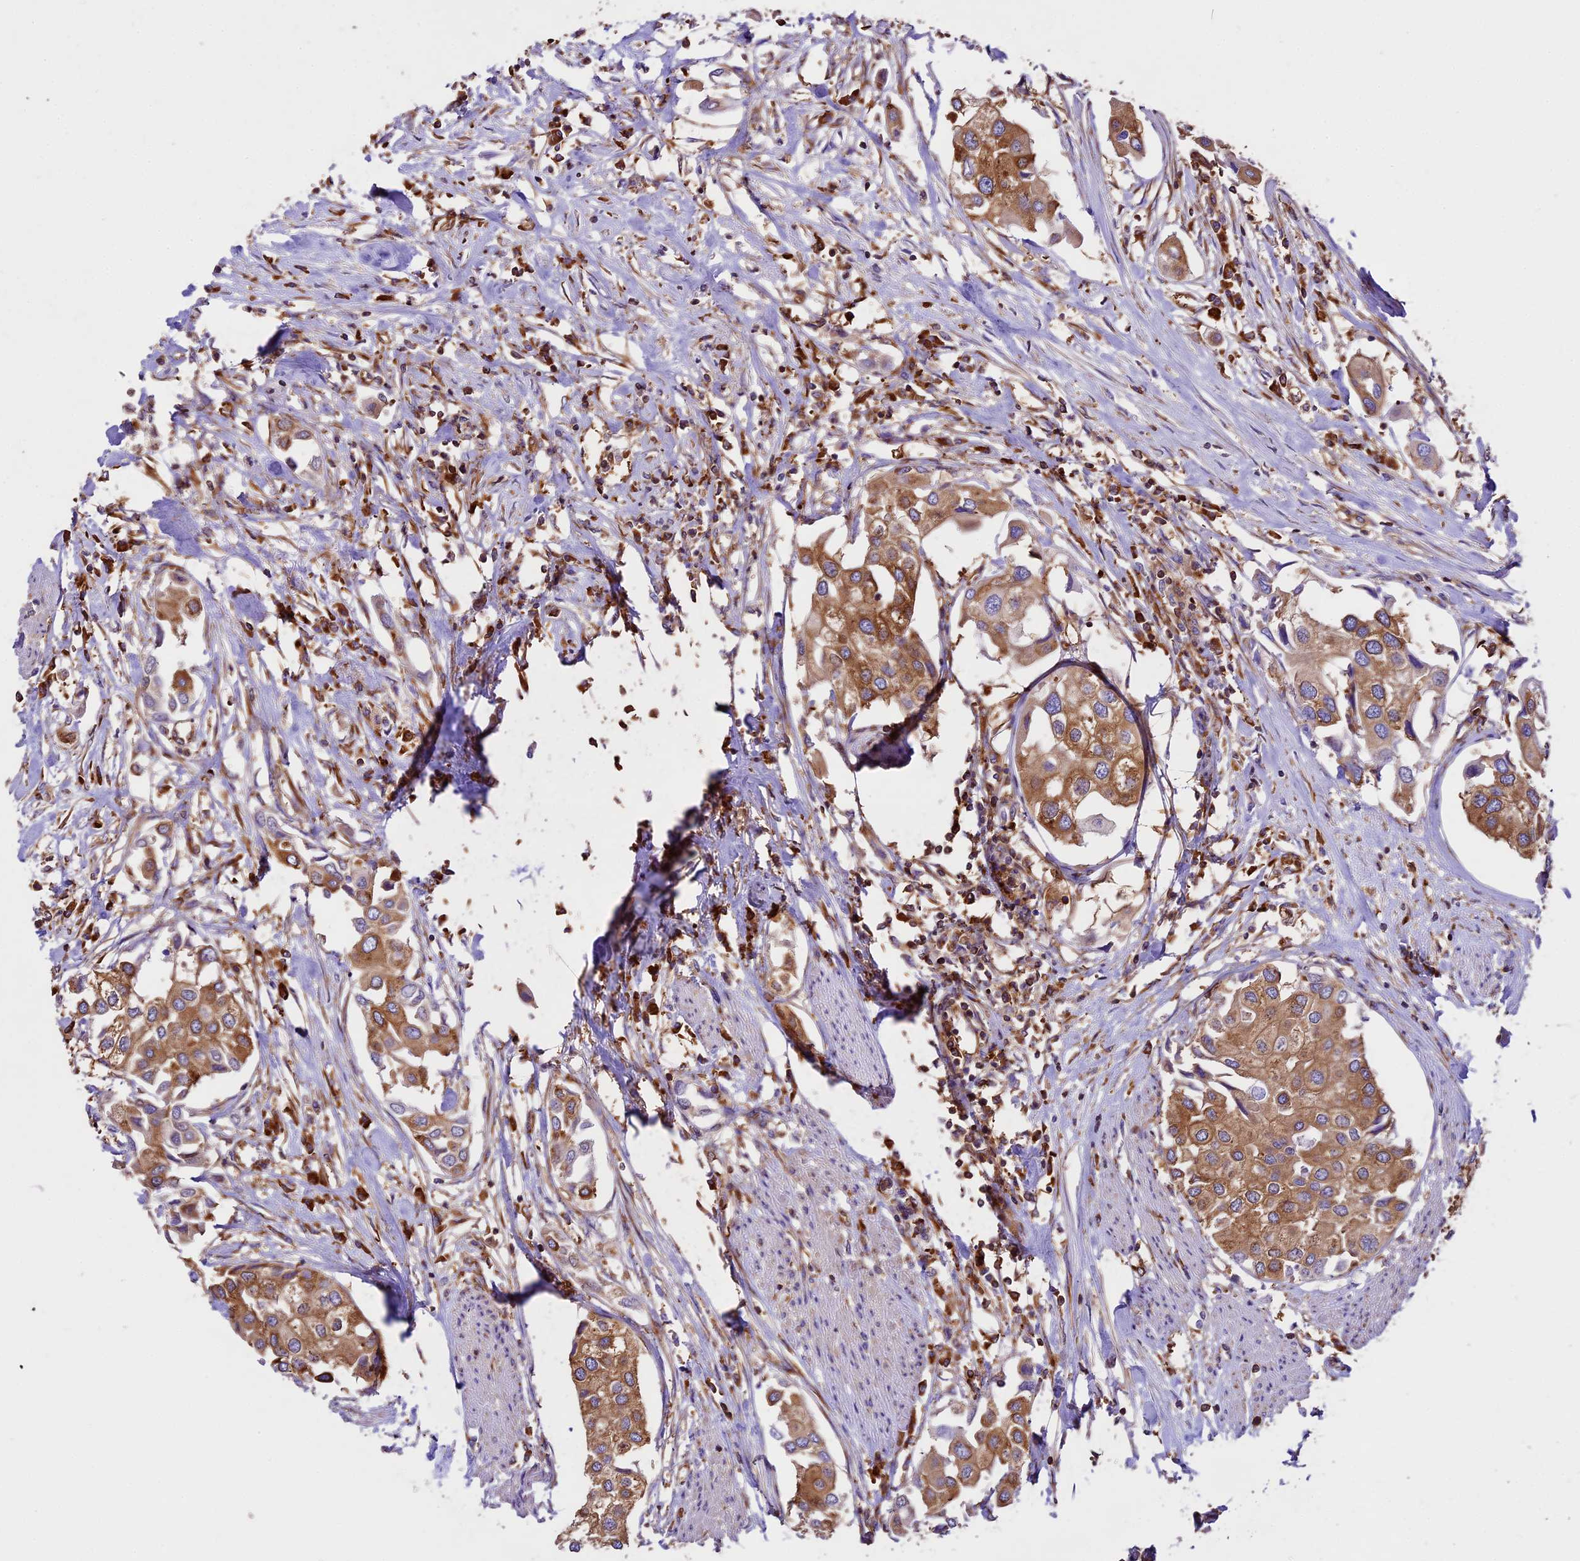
{"staining": {"intensity": "moderate", "quantity": ">75%", "location": "cytoplasmic/membranous"}, "tissue": "urothelial cancer", "cell_type": "Tumor cells", "image_type": "cancer", "snomed": [{"axis": "morphology", "description": "Urothelial carcinoma, High grade"}, {"axis": "topography", "description": "Urinary bladder"}], "caption": "High-grade urothelial carcinoma was stained to show a protein in brown. There is medium levels of moderate cytoplasmic/membranous expression in approximately >75% of tumor cells.", "gene": "KARS1", "patient": {"sex": "male", "age": 64}}